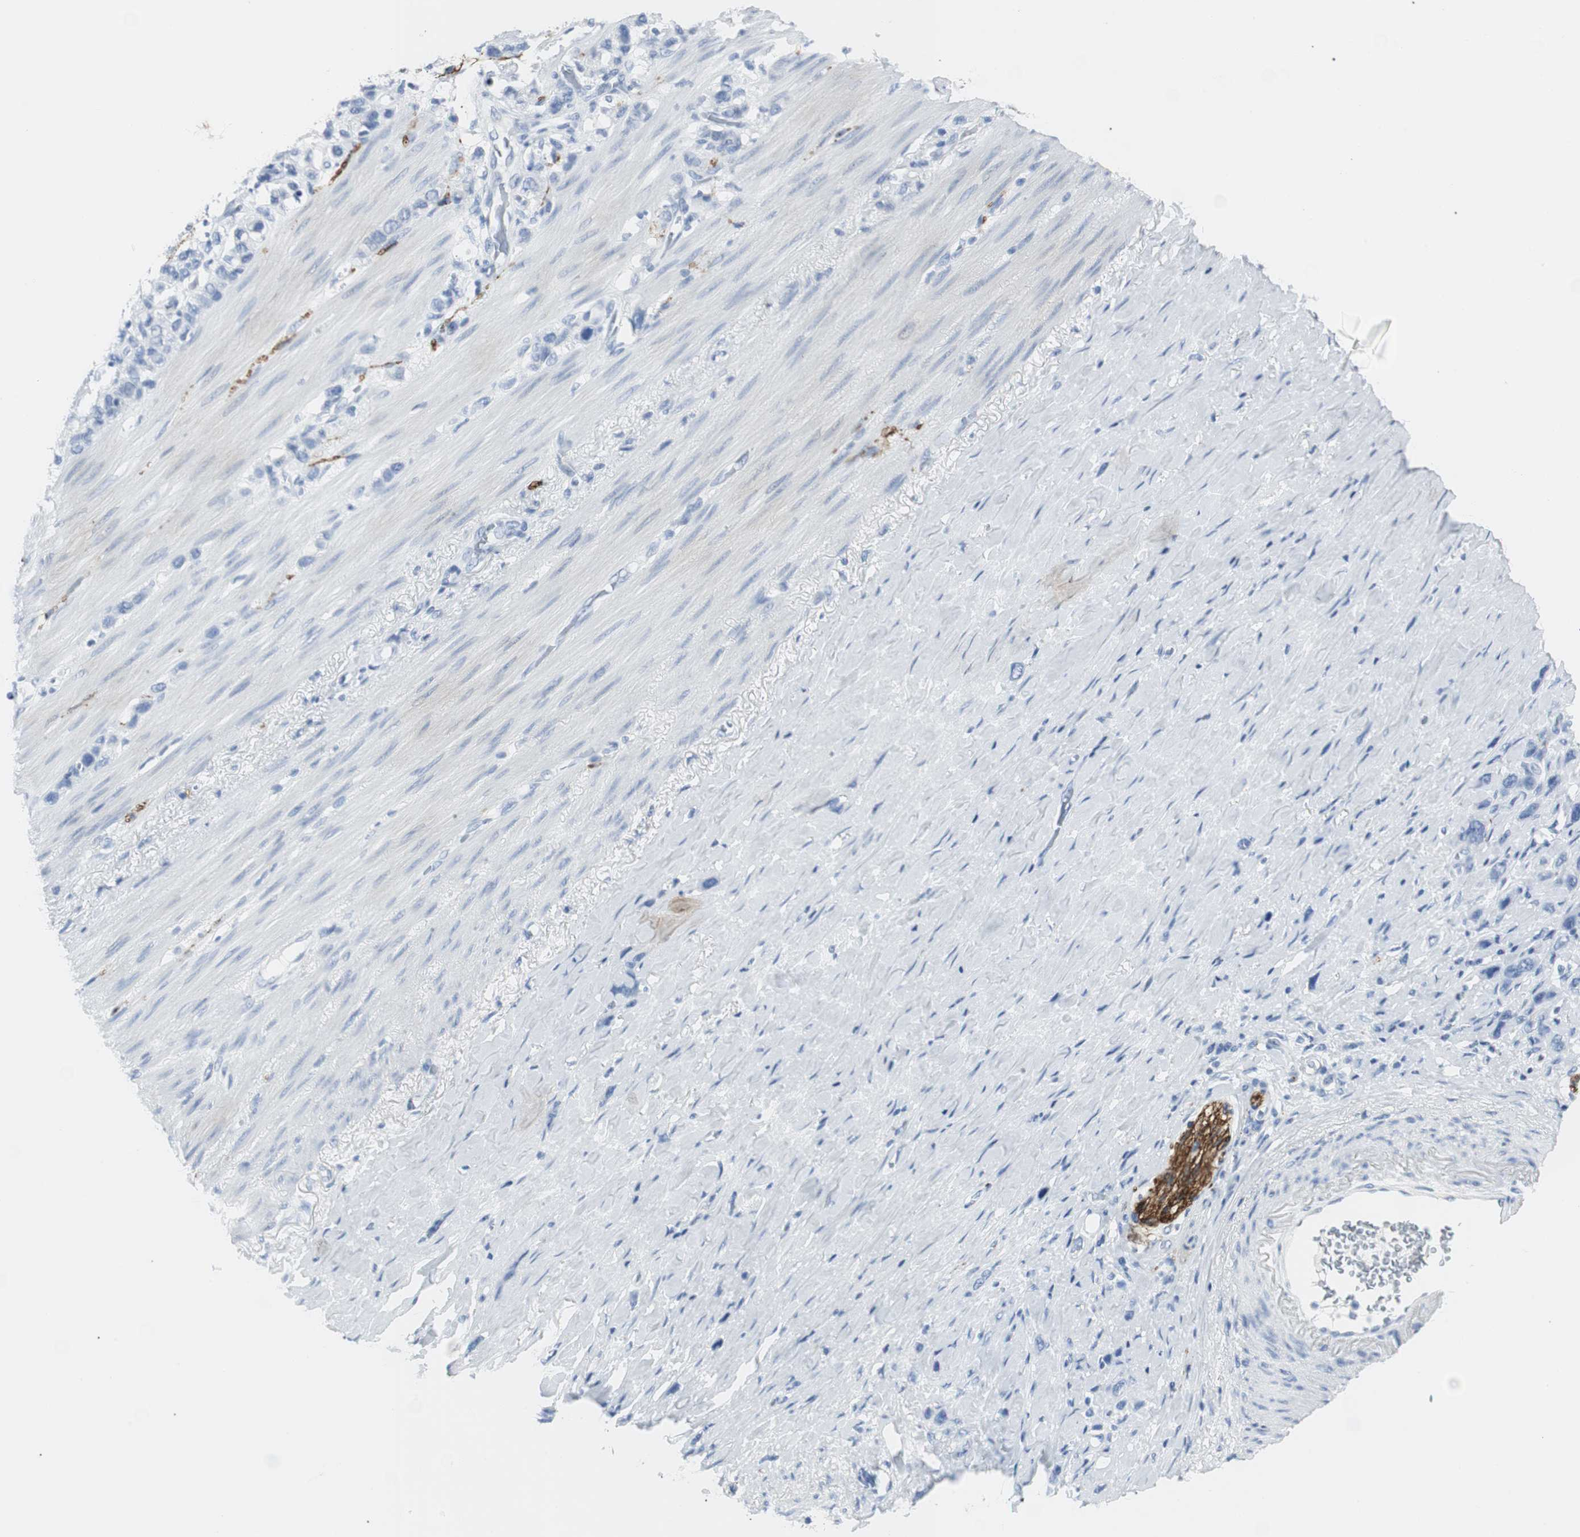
{"staining": {"intensity": "negative", "quantity": "none", "location": "none"}, "tissue": "stomach cancer", "cell_type": "Tumor cells", "image_type": "cancer", "snomed": [{"axis": "morphology", "description": "Normal tissue, NOS"}, {"axis": "morphology", "description": "Adenocarcinoma, NOS"}, {"axis": "morphology", "description": "Adenocarcinoma, High grade"}, {"axis": "topography", "description": "Stomach, upper"}, {"axis": "topography", "description": "Stomach"}], "caption": "Immunohistochemistry image of stomach cancer (adenocarcinoma) stained for a protein (brown), which demonstrates no positivity in tumor cells.", "gene": "GAP43", "patient": {"sex": "female", "age": 65}}